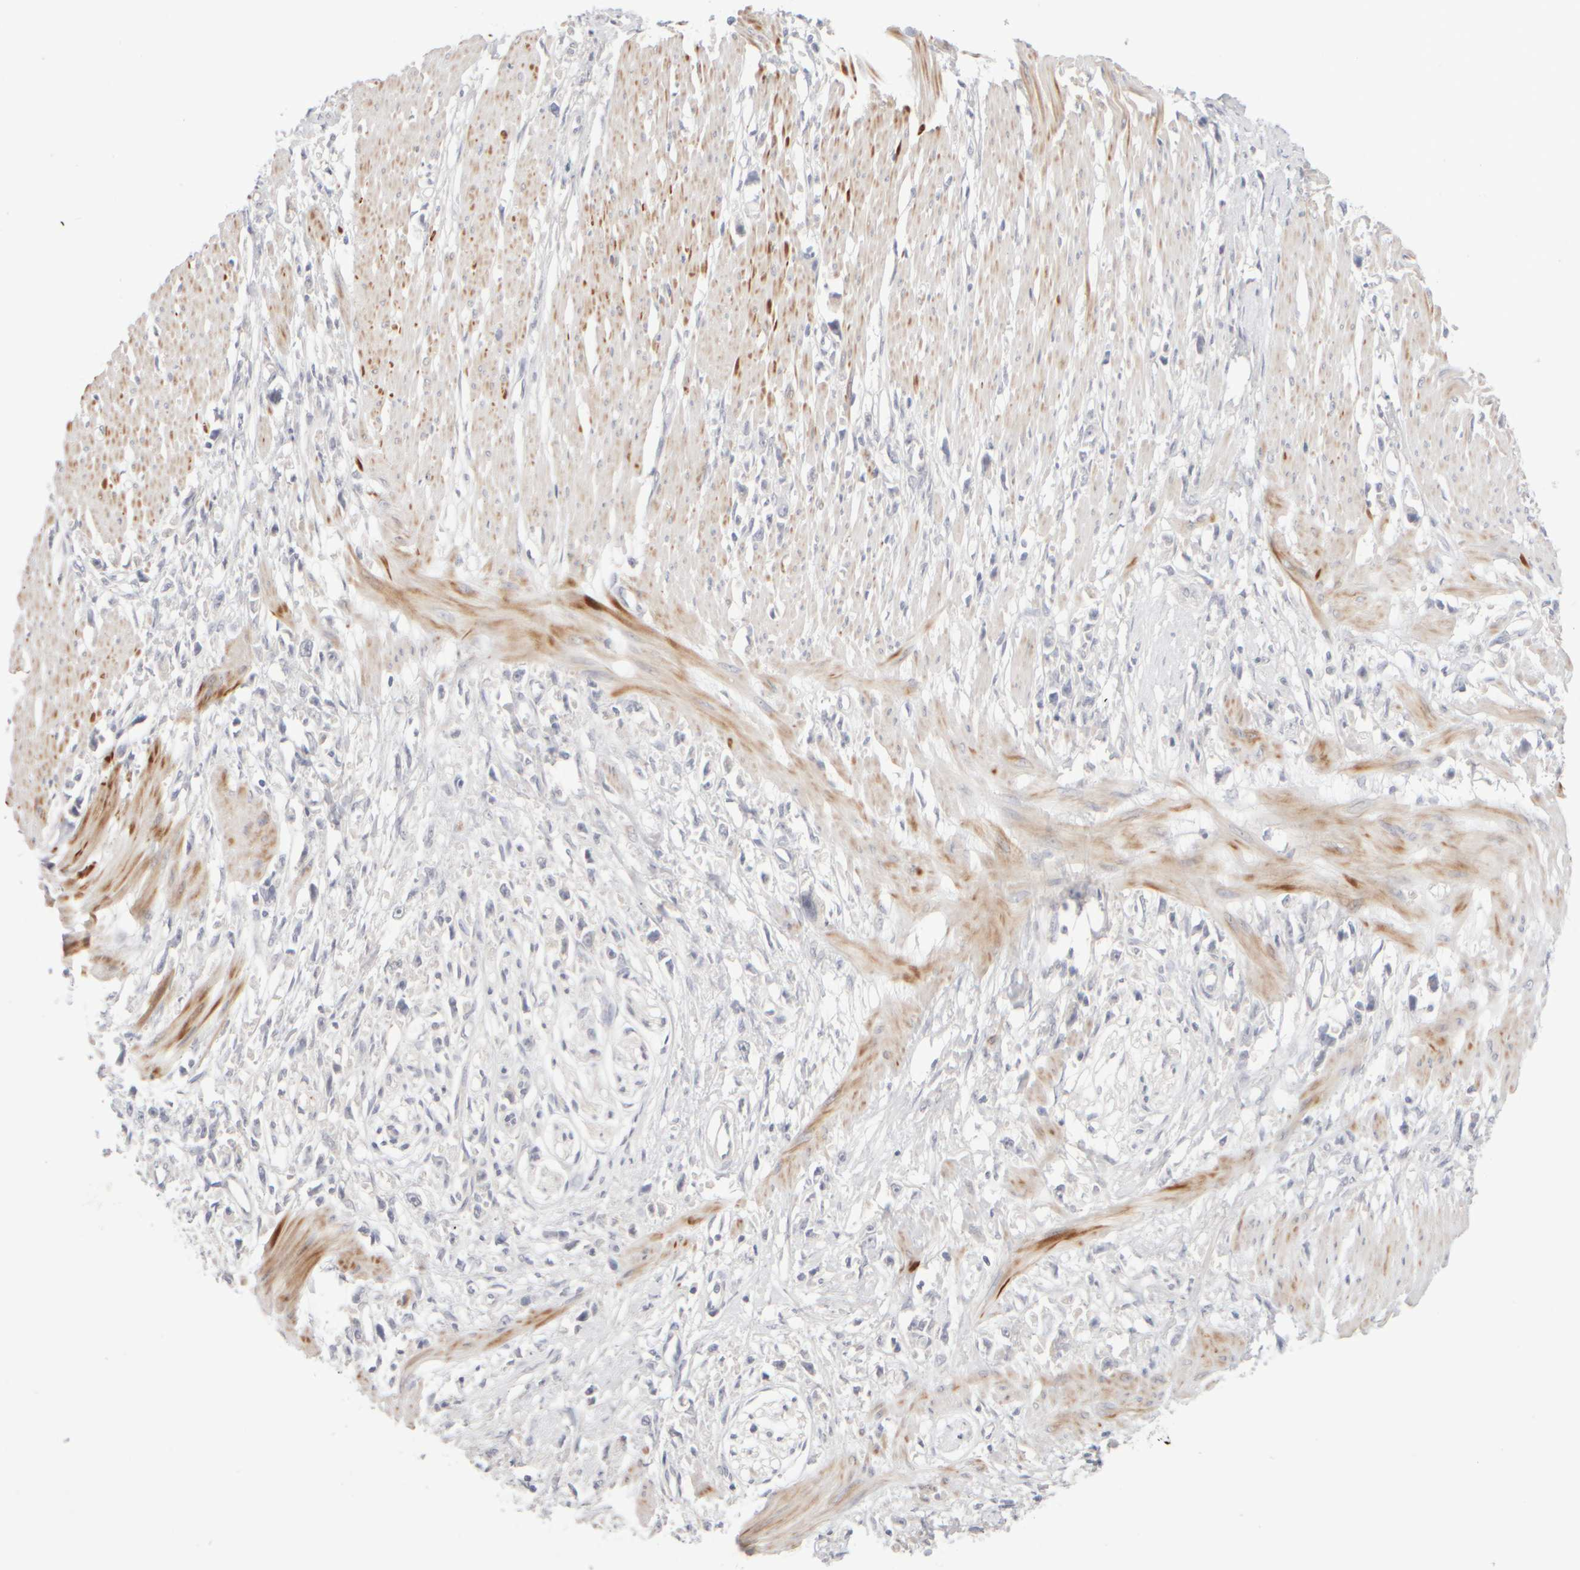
{"staining": {"intensity": "negative", "quantity": "none", "location": "none"}, "tissue": "stomach cancer", "cell_type": "Tumor cells", "image_type": "cancer", "snomed": [{"axis": "morphology", "description": "Adenocarcinoma, NOS"}, {"axis": "topography", "description": "Stomach"}], "caption": "An immunohistochemistry (IHC) micrograph of stomach cancer (adenocarcinoma) is shown. There is no staining in tumor cells of stomach cancer (adenocarcinoma). The staining is performed using DAB (3,3'-diaminobenzidine) brown chromogen with nuclei counter-stained in using hematoxylin.", "gene": "ZNF112", "patient": {"sex": "female", "age": 59}}